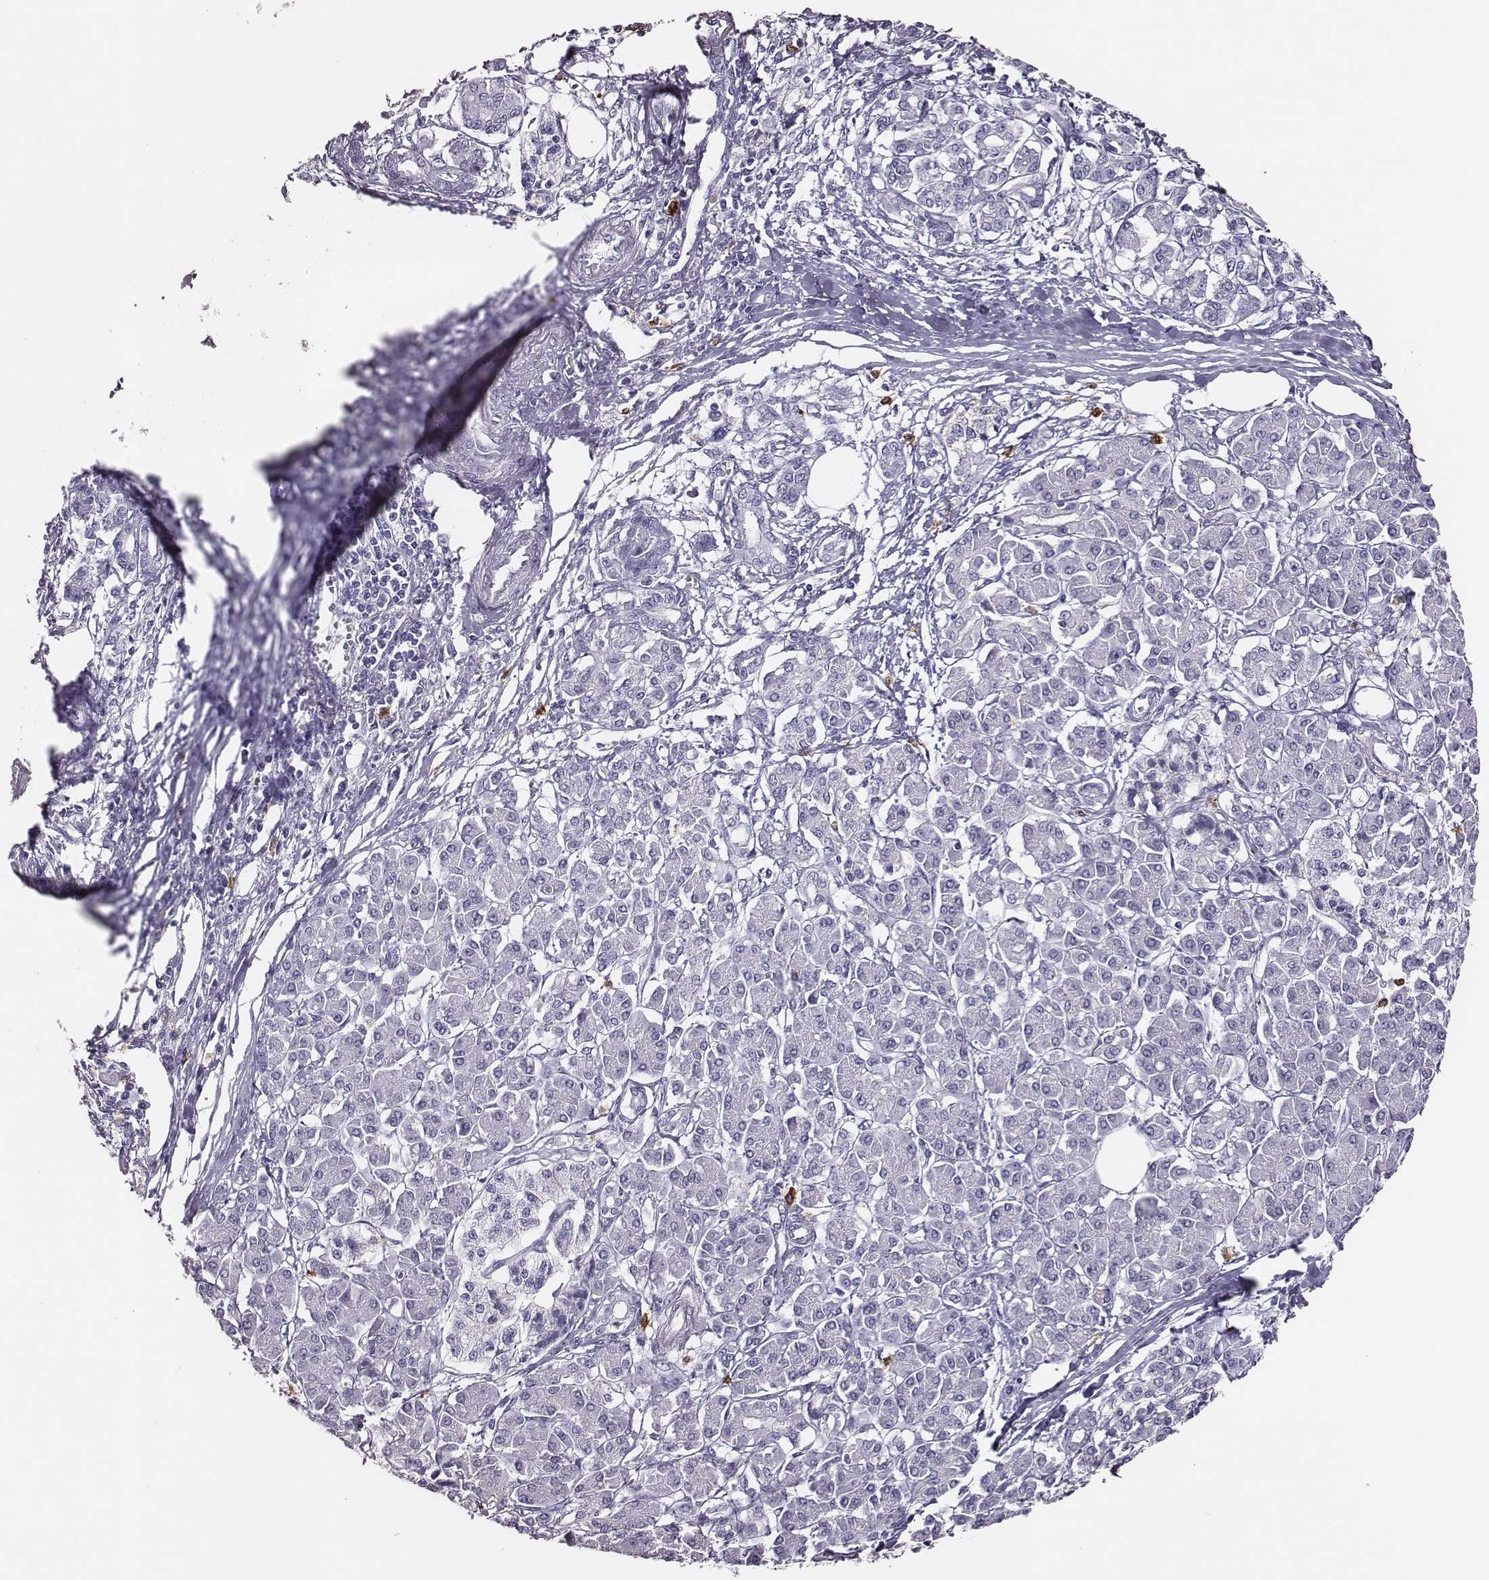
{"staining": {"intensity": "negative", "quantity": "none", "location": "none"}, "tissue": "pancreatic cancer", "cell_type": "Tumor cells", "image_type": "cancer", "snomed": [{"axis": "morphology", "description": "Adenocarcinoma, NOS"}, {"axis": "topography", "description": "Pancreas"}], "caption": "High power microscopy histopathology image of an IHC histopathology image of pancreatic adenocarcinoma, revealing no significant expression in tumor cells.", "gene": "P2RY10", "patient": {"sex": "female", "age": 68}}